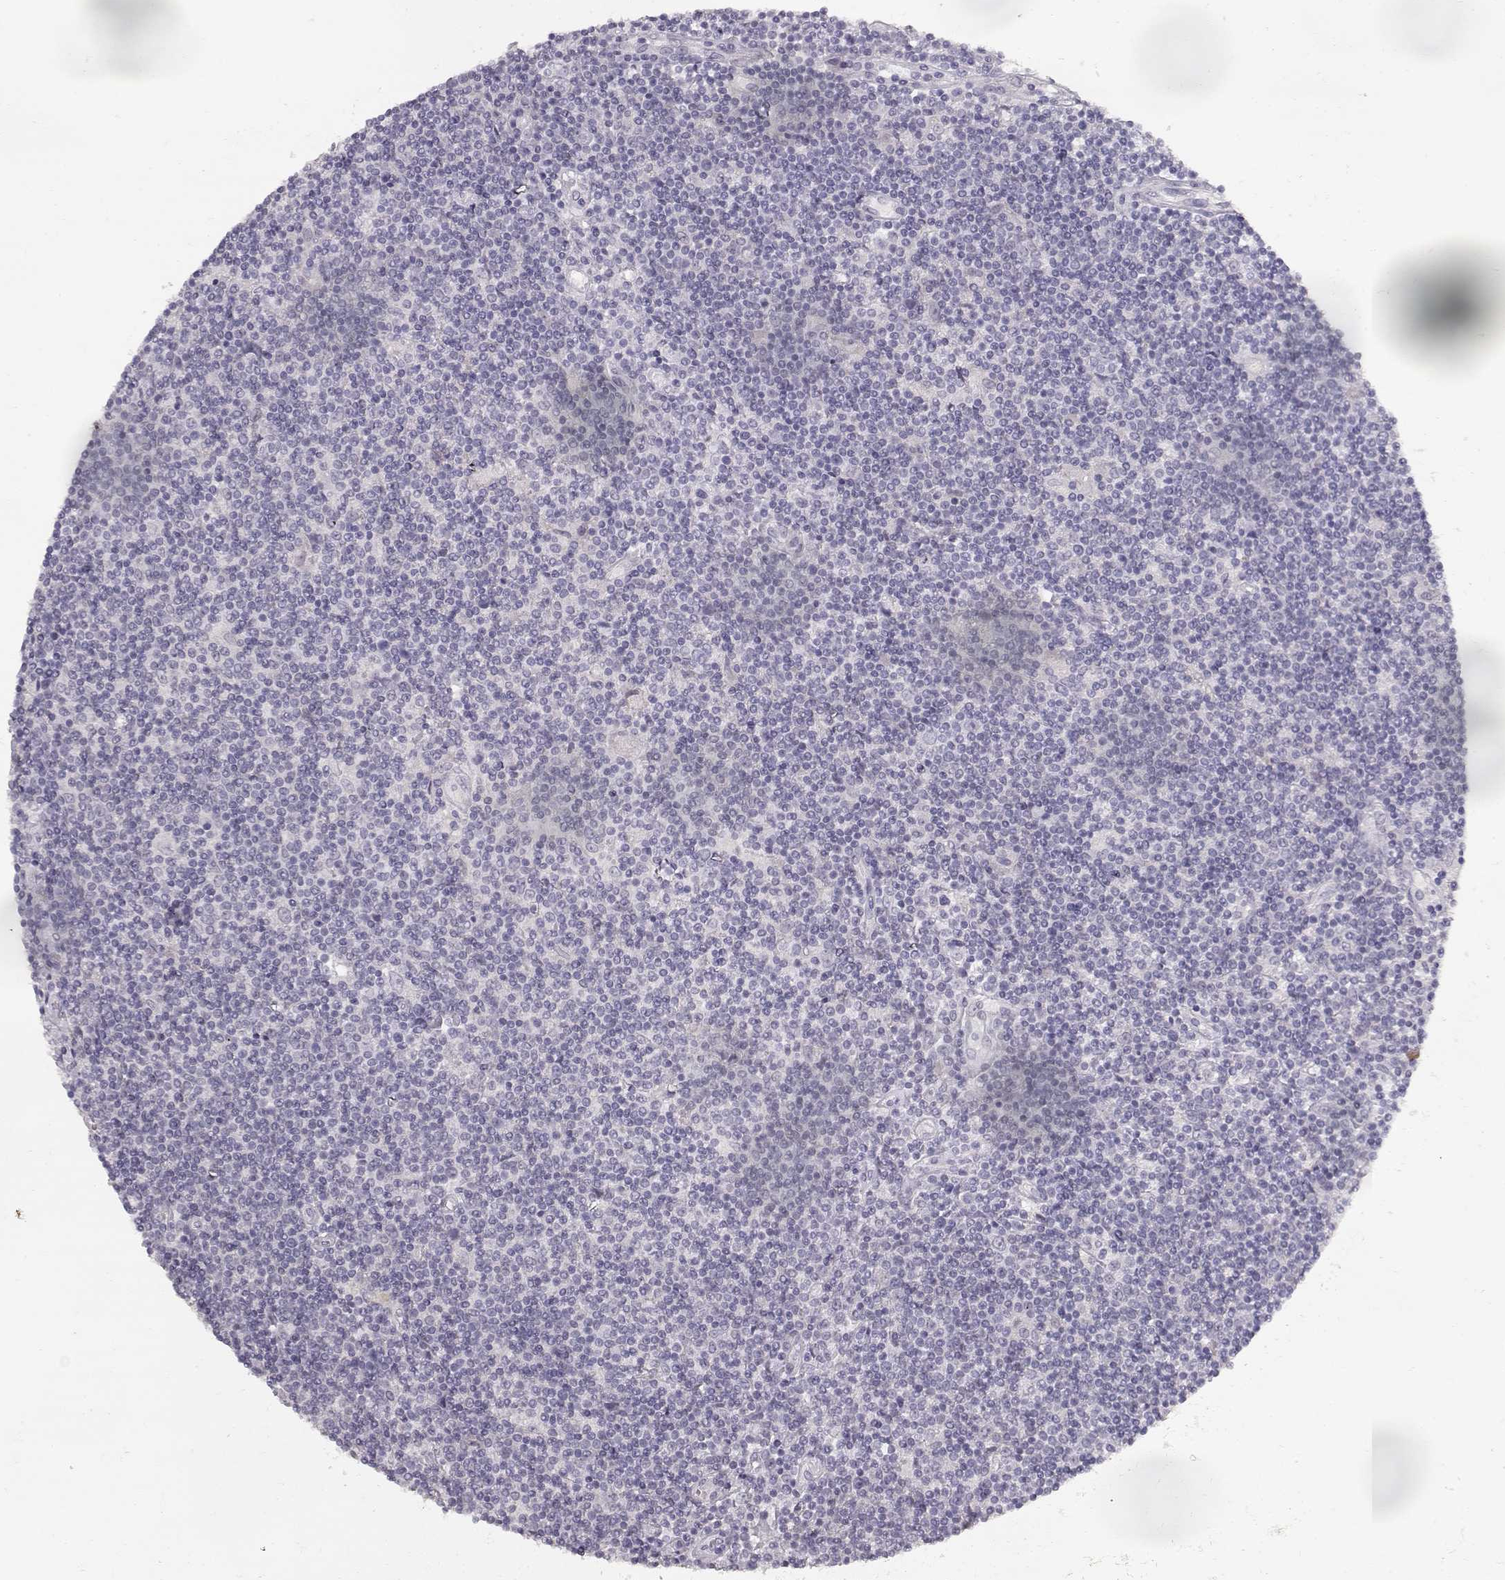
{"staining": {"intensity": "negative", "quantity": "none", "location": "none"}, "tissue": "lymphoma", "cell_type": "Tumor cells", "image_type": "cancer", "snomed": [{"axis": "morphology", "description": "Hodgkin's disease, NOS"}, {"axis": "topography", "description": "Lymph node"}], "caption": "This is an IHC photomicrograph of Hodgkin's disease. There is no staining in tumor cells.", "gene": "TPH2", "patient": {"sex": "male", "age": 40}}